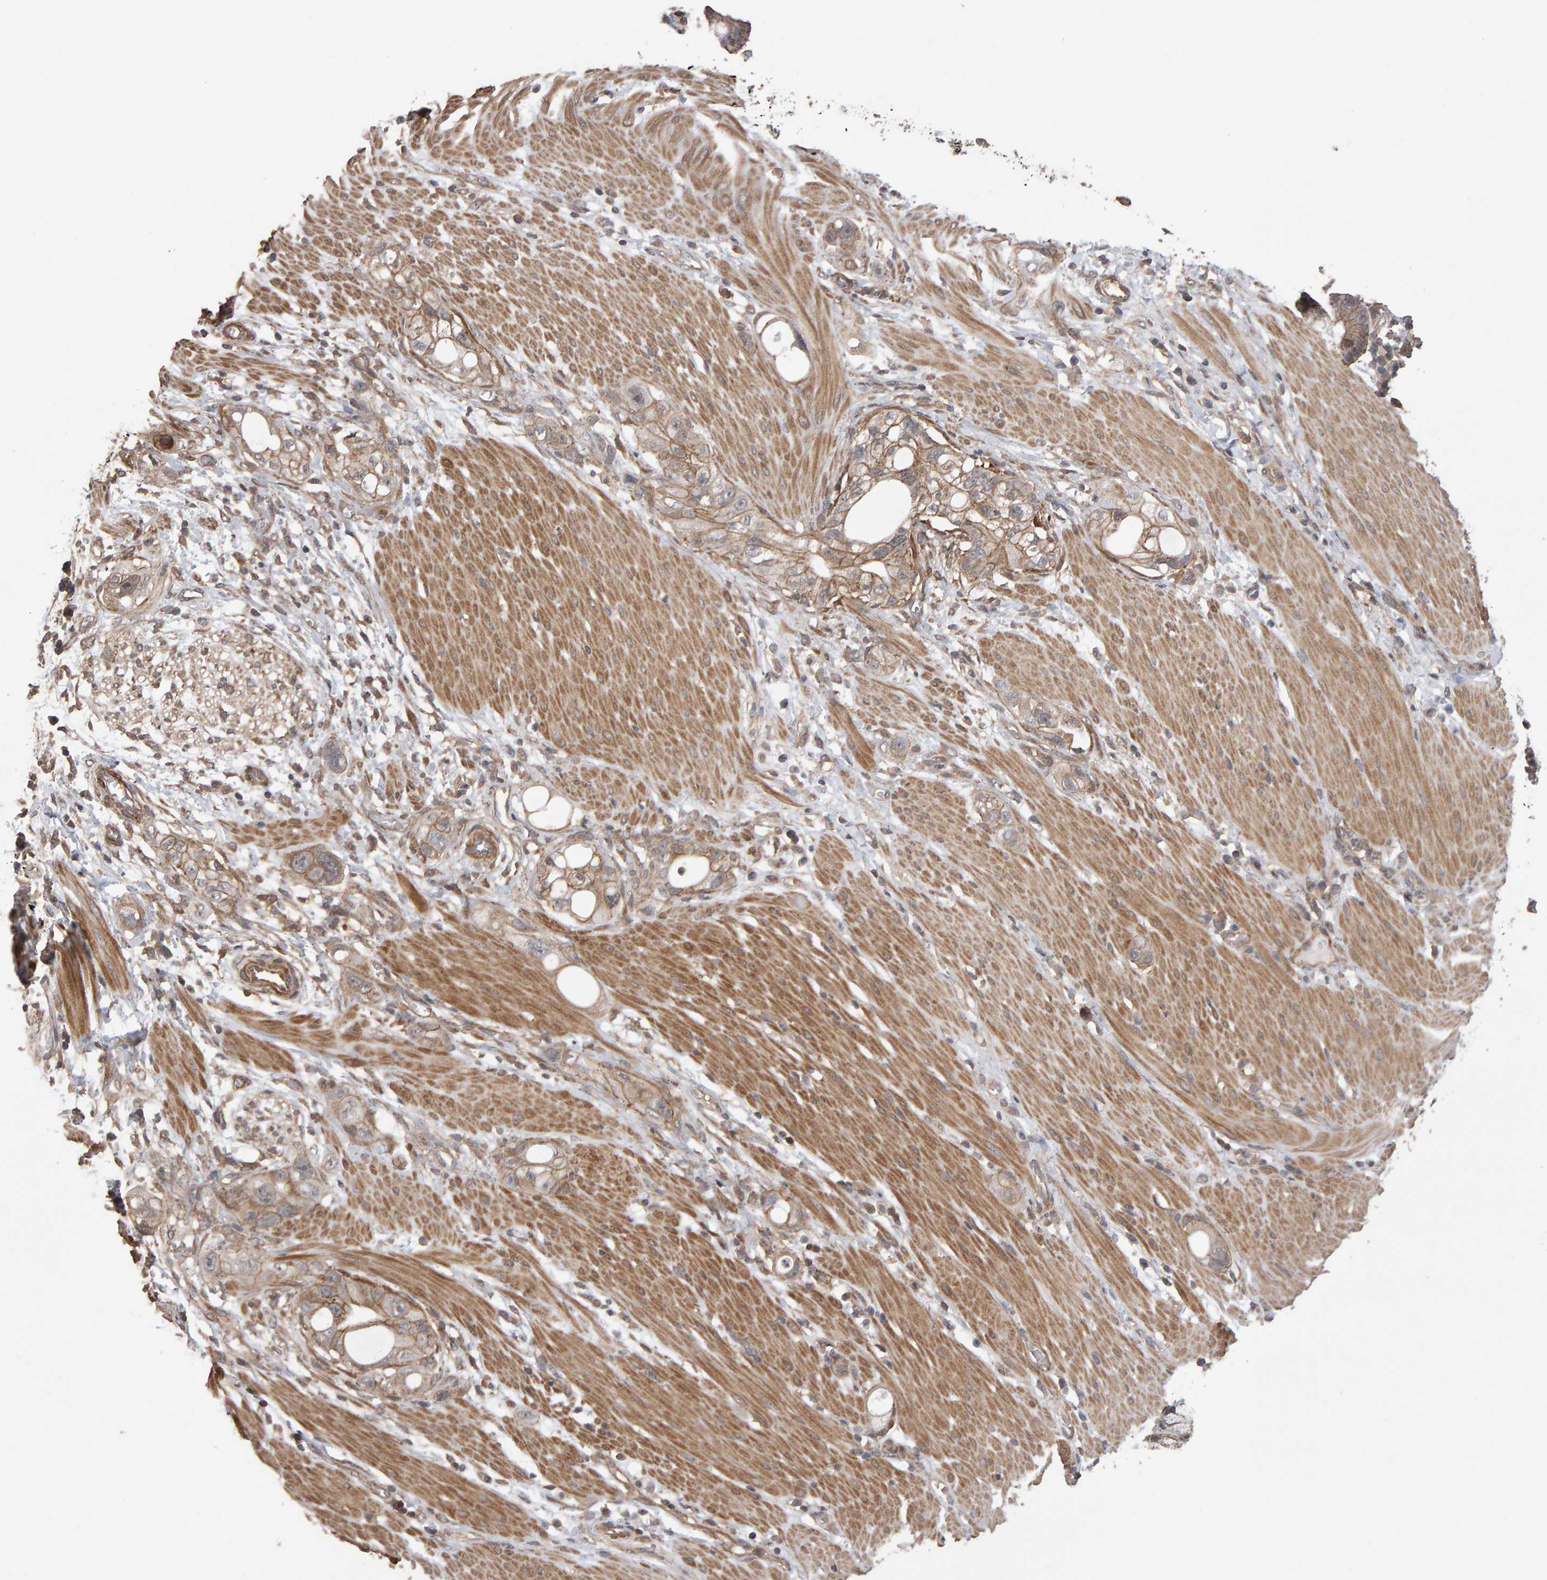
{"staining": {"intensity": "moderate", "quantity": ">75%", "location": "cytoplasmic/membranous"}, "tissue": "stomach cancer", "cell_type": "Tumor cells", "image_type": "cancer", "snomed": [{"axis": "morphology", "description": "Adenocarcinoma, NOS"}, {"axis": "topography", "description": "Stomach"}, {"axis": "topography", "description": "Stomach, lower"}], "caption": "Human adenocarcinoma (stomach) stained with a protein marker reveals moderate staining in tumor cells.", "gene": "SCRIB", "patient": {"sex": "female", "age": 48}}